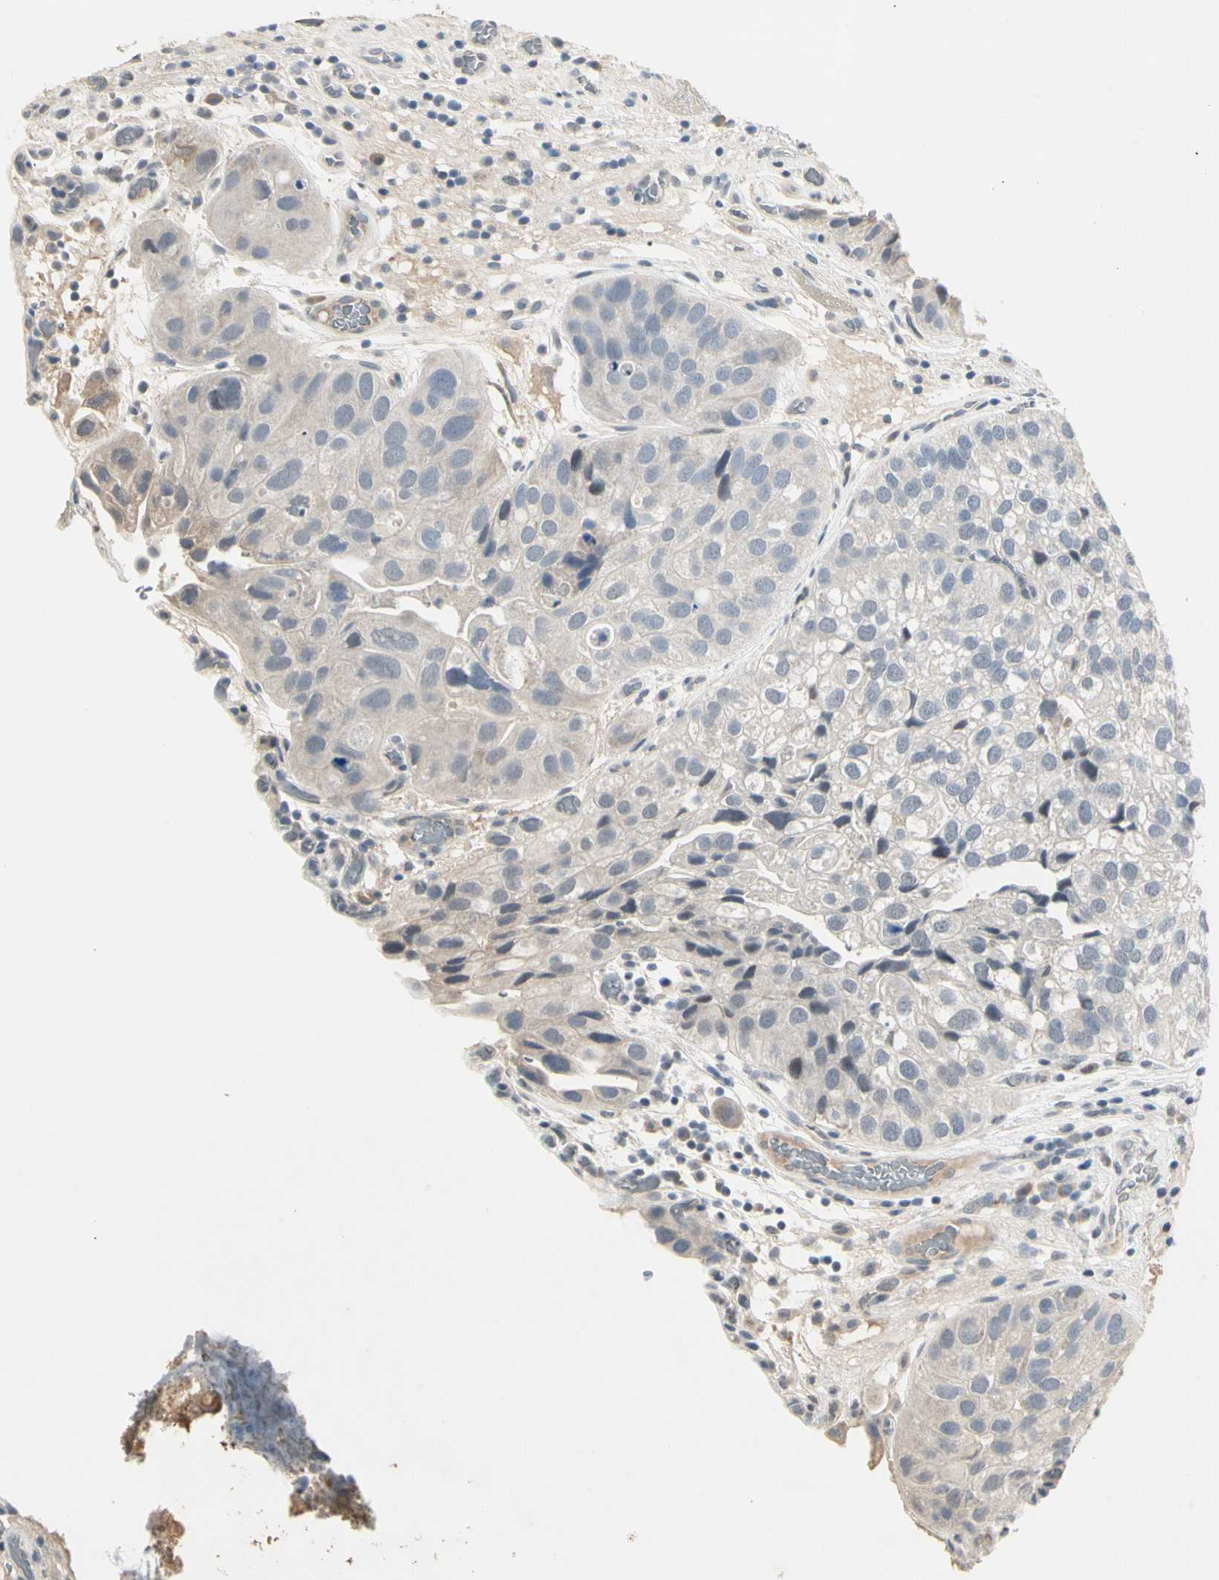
{"staining": {"intensity": "negative", "quantity": "none", "location": "none"}, "tissue": "urothelial cancer", "cell_type": "Tumor cells", "image_type": "cancer", "snomed": [{"axis": "morphology", "description": "Urothelial carcinoma, High grade"}, {"axis": "topography", "description": "Urinary bladder"}], "caption": "Tumor cells are negative for brown protein staining in urothelial cancer.", "gene": "GREM1", "patient": {"sex": "female", "age": 64}}